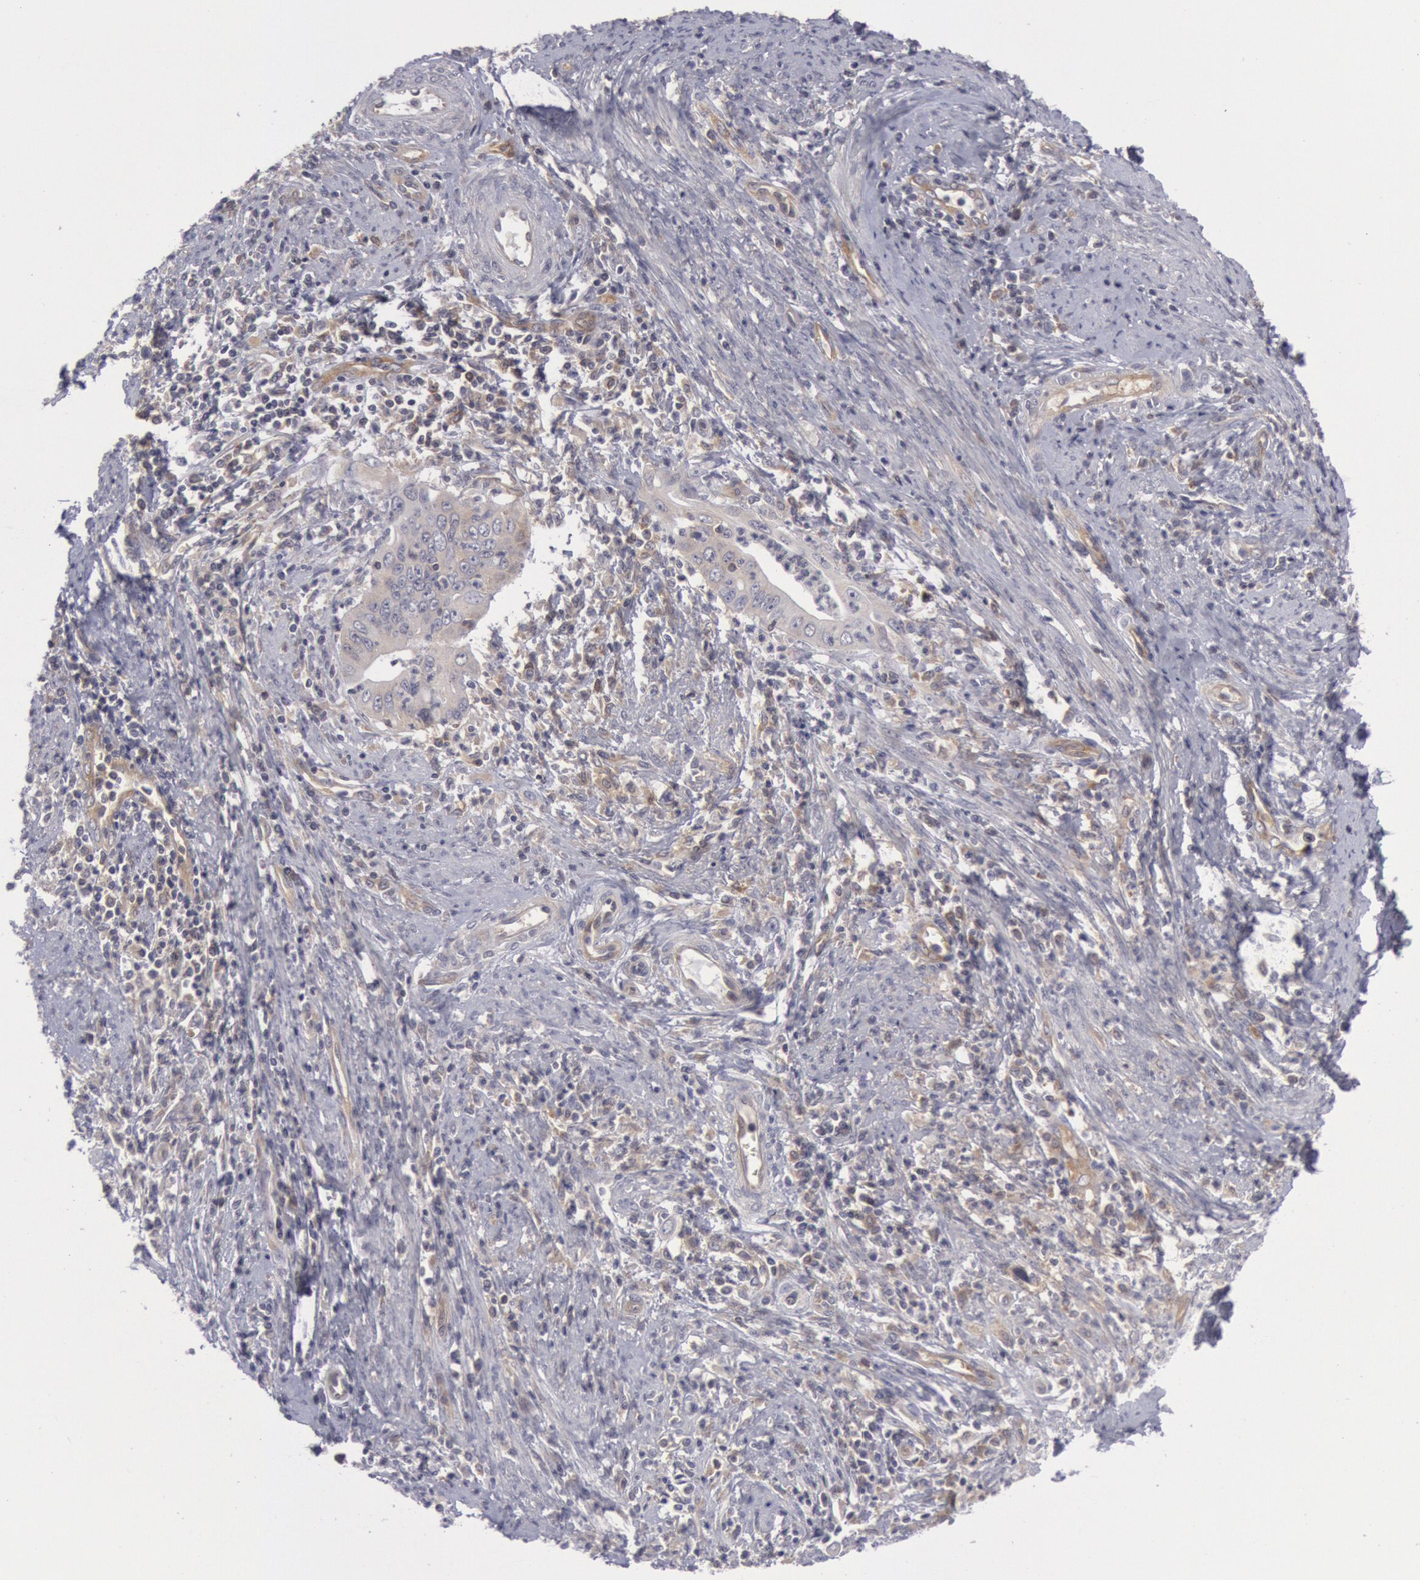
{"staining": {"intensity": "negative", "quantity": "none", "location": "none"}, "tissue": "cervical cancer", "cell_type": "Tumor cells", "image_type": "cancer", "snomed": [{"axis": "morphology", "description": "Normal tissue, NOS"}, {"axis": "morphology", "description": "Adenocarcinoma, NOS"}, {"axis": "topography", "description": "Cervix"}], "caption": "Immunohistochemistry histopathology image of human cervical cancer (adenocarcinoma) stained for a protein (brown), which shows no expression in tumor cells.", "gene": "IKBKB", "patient": {"sex": "female", "age": 34}}